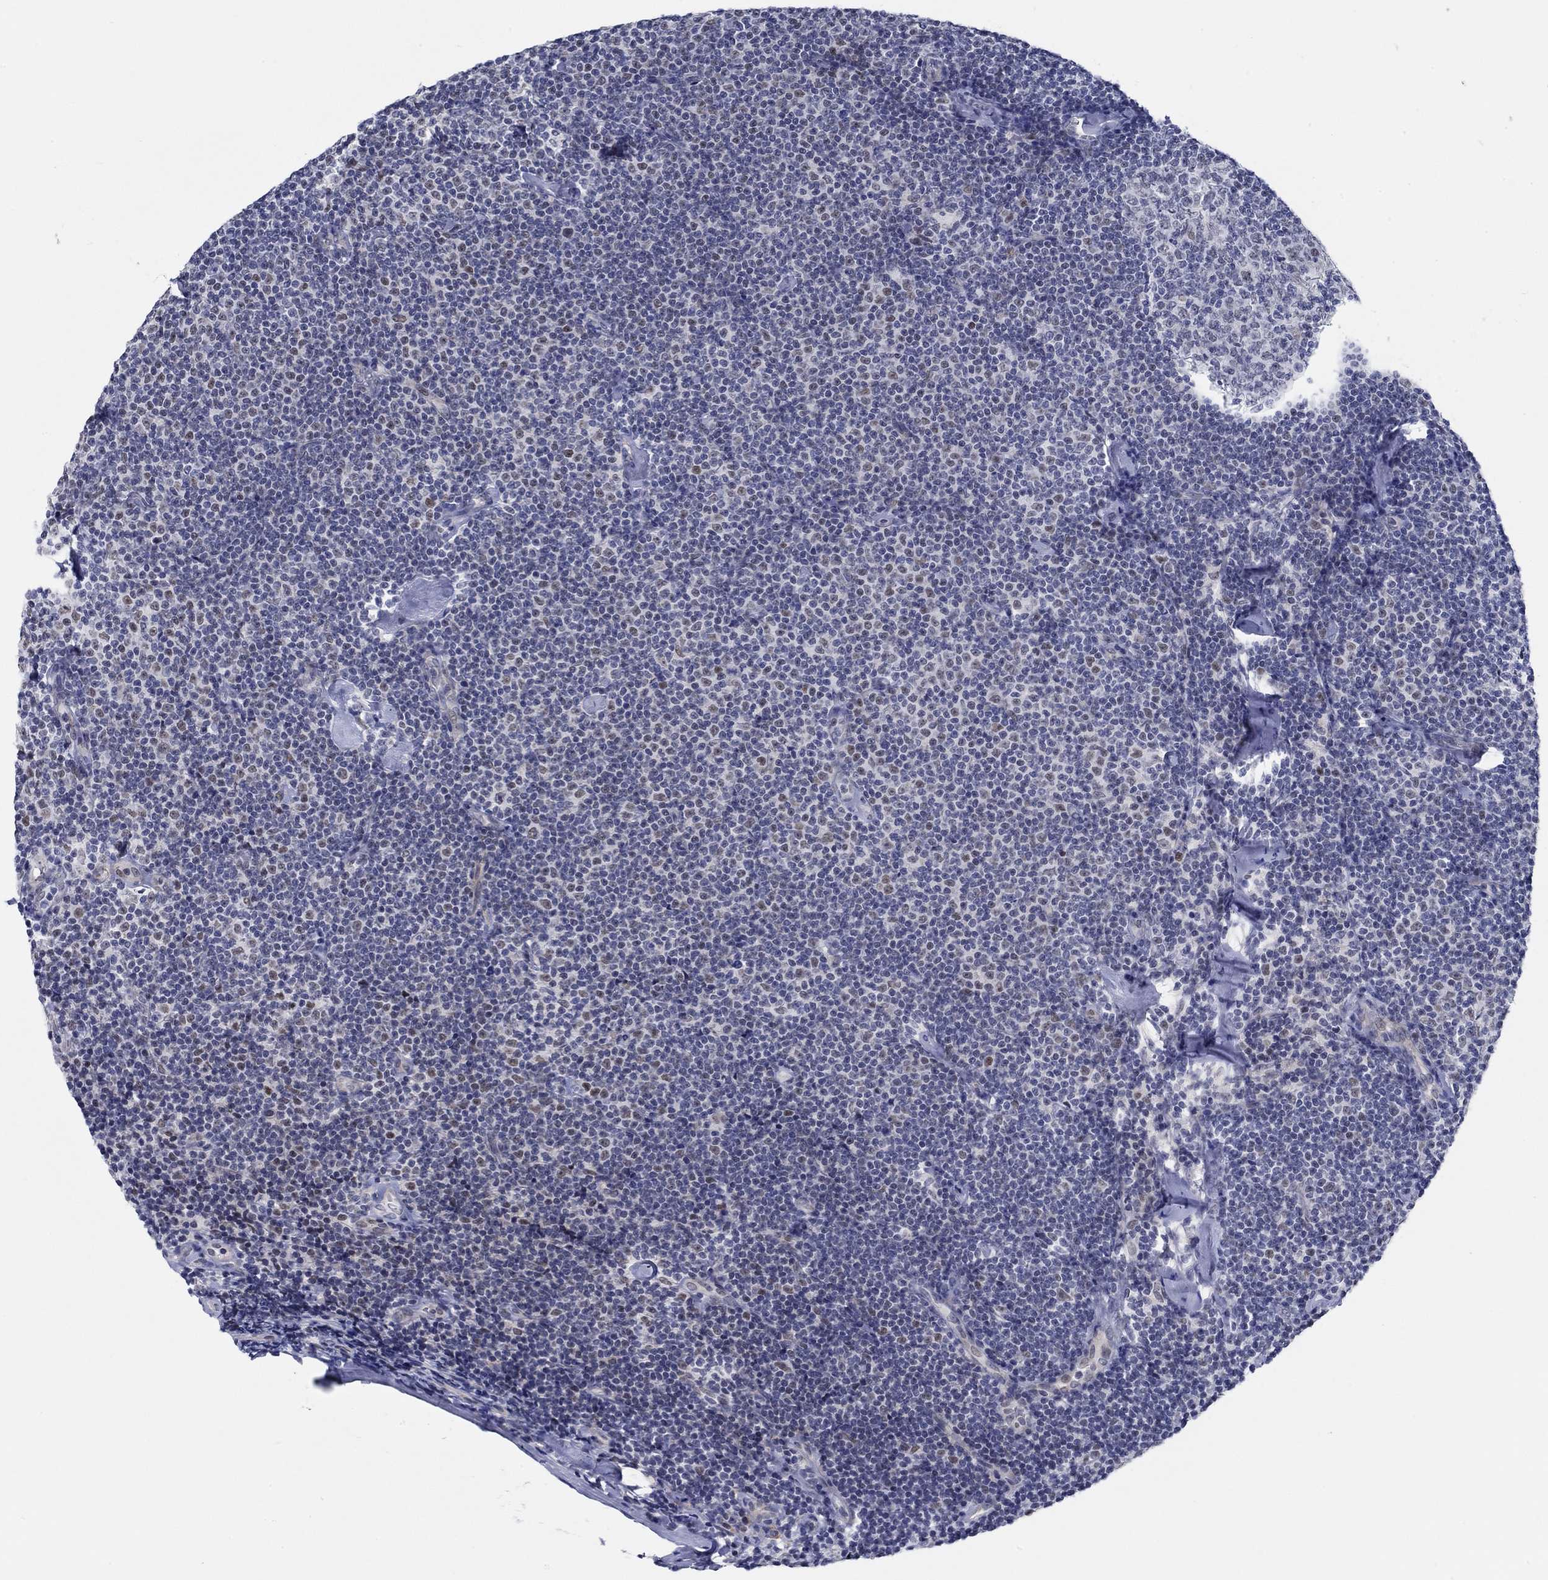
{"staining": {"intensity": "negative", "quantity": "none", "location": "none"}, "tissue": "lymphoma", "cell_type": "Tumor cells", "image_type": "cancer", "snomed": [{"axis": "morphology", "description": "Malignant lymphoma, non-Hodgkin's type, Low grade"}, {"axis": "topography", "description": "Lymph node"}], "caption": "This is an immunohistochemistry photomicrograph of malignant lymphoma, non-Hodgkin's type (low-grade). There is no positivity in tumor cells.", "gene": "SLC34A1", "patient": {"sex": "male", "age": 81}}